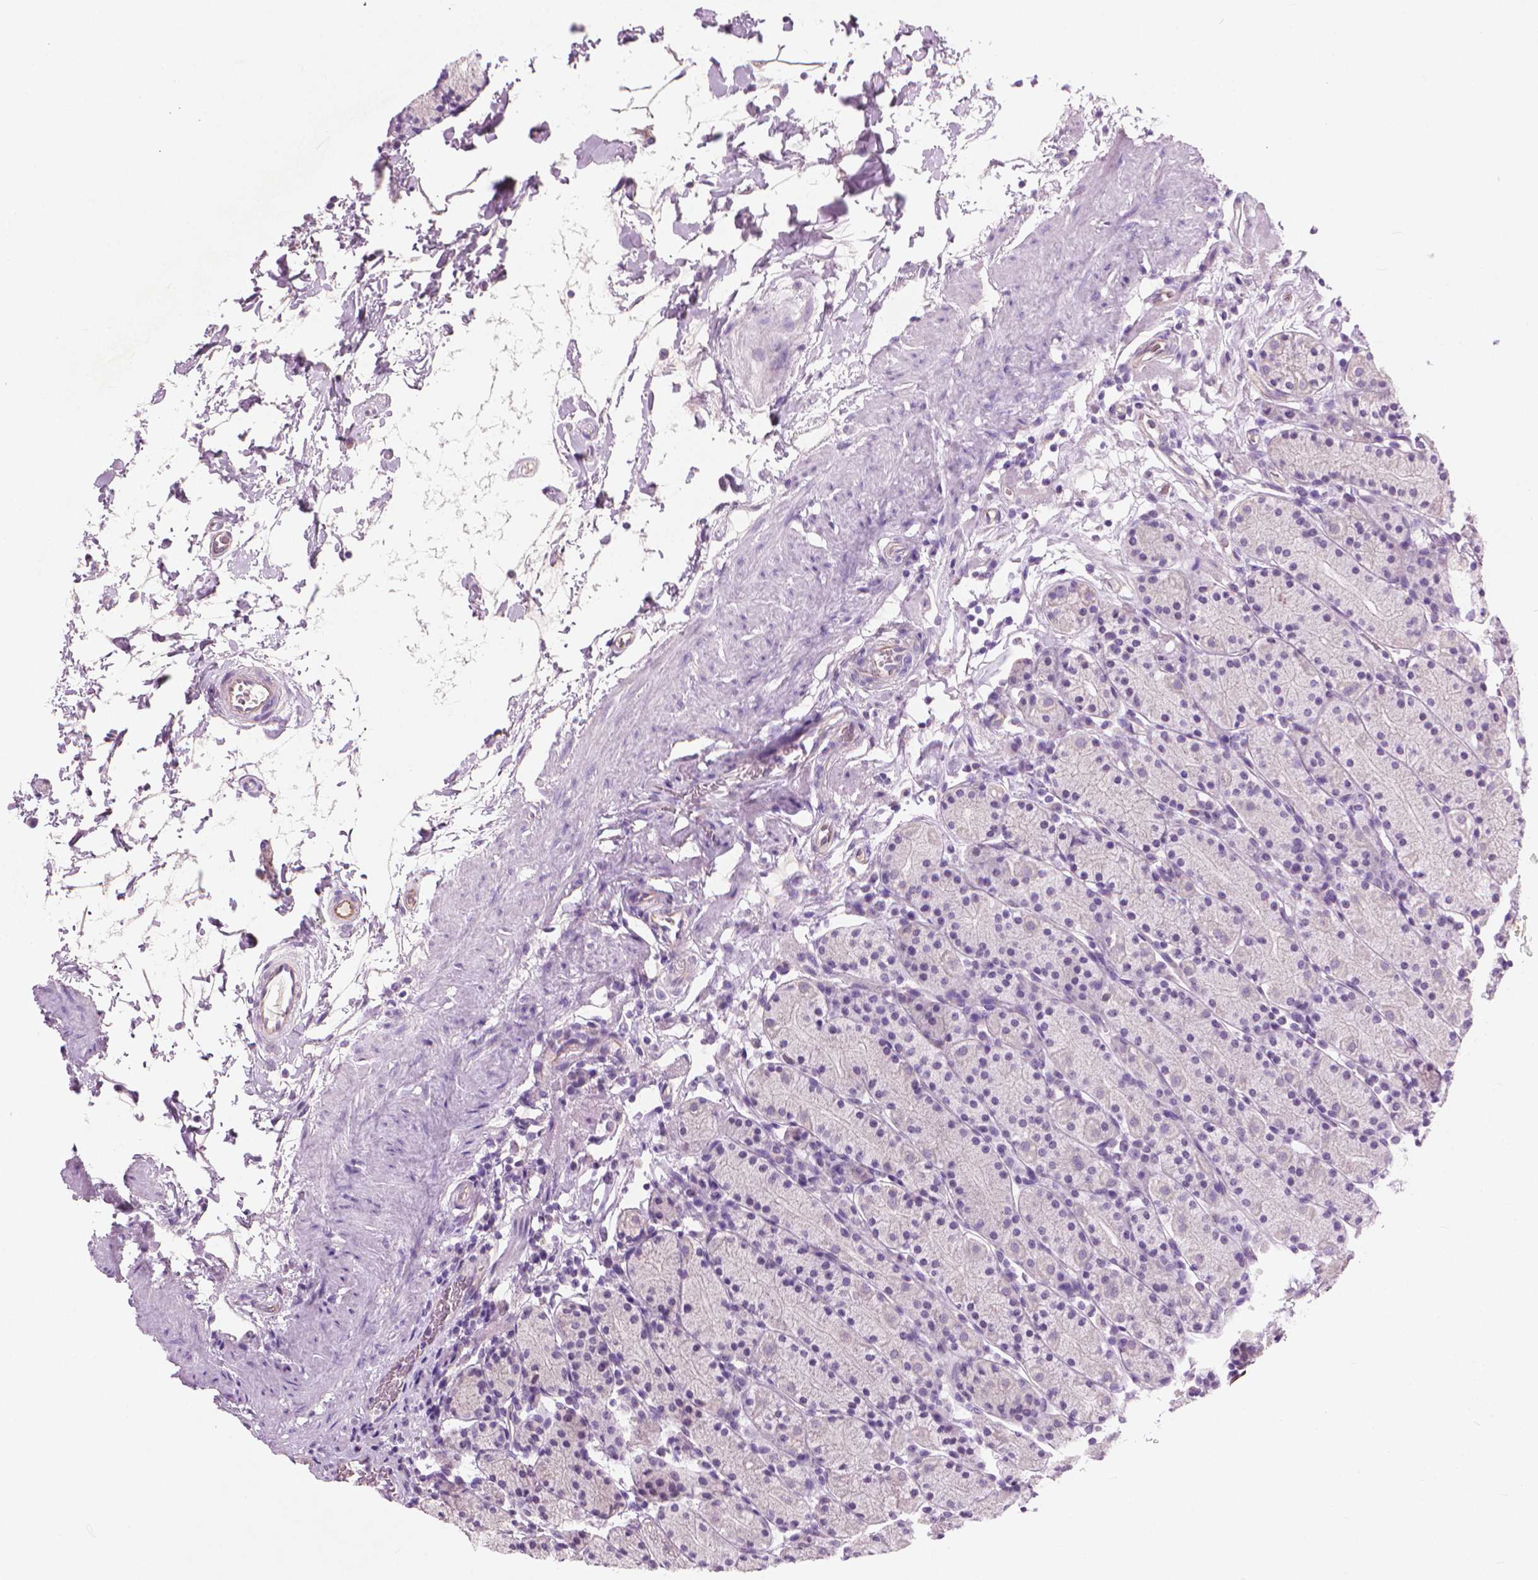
{"staining": {"intensity": "negative", "quantity": "none", "location": "none"}, "tissue": "stomach", "cell_type": "Glandular cells", "image_type": "normal", "snomed": [{"axis": "morphology", "description": "Normal tissue, NOS"}, {"axis": "topography", "description": "Stomach, upper"}, {"axis": "topography", "description": "Stomach"}], "caption": "A high-resolution photomicrograph shows immunohistochemistry staining of unremarkable stomach, which shows no significant staining in glandular cells.", "gene": "KRT73", "patient": {"sex": "male", "age": 62}}